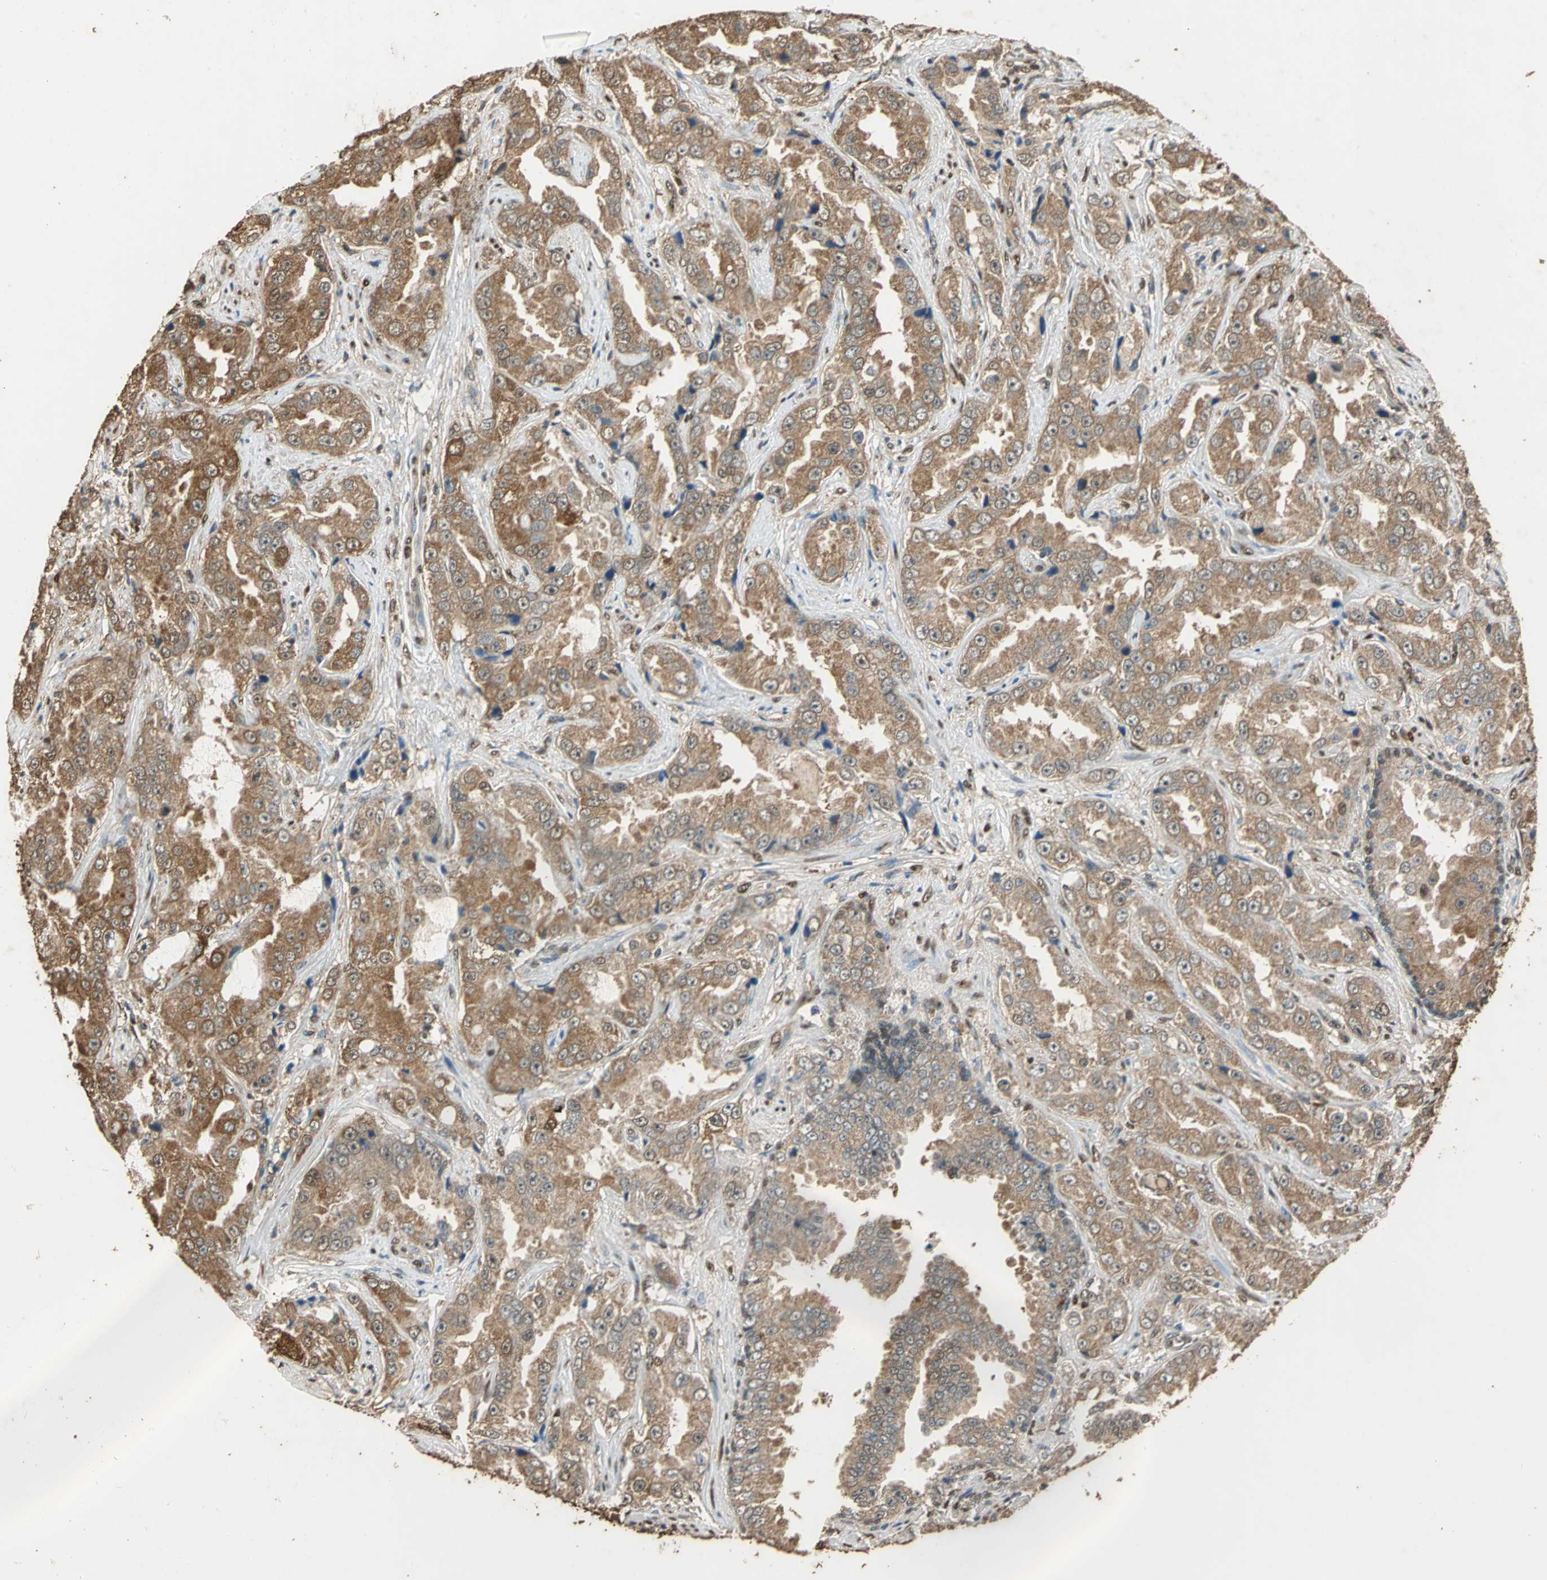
{"staining": {"intensity": "moderate", "quantity": ">75%", "location": "cytoplasmic/membranous"}, "tissue": "prostate cancer", "cell_type": "Tumor cells", "image_type": "cancer", "snomed": [{"axis": "morphology", "description": "Adenocarcinoma, High grade"}, {"axis": "topography", "description": "Prostate"}], "caption": "High-power microscopy captured an immunohistochemistry (IHC) photomicrograph of adenocarcinoma (high-grade) (prostate), revealing moderate cytoplasmic/membranous staining in approximately >75% of tumor cells.", "gene": "GAPDH", "patient": {"sex": "male", "age": 73}}